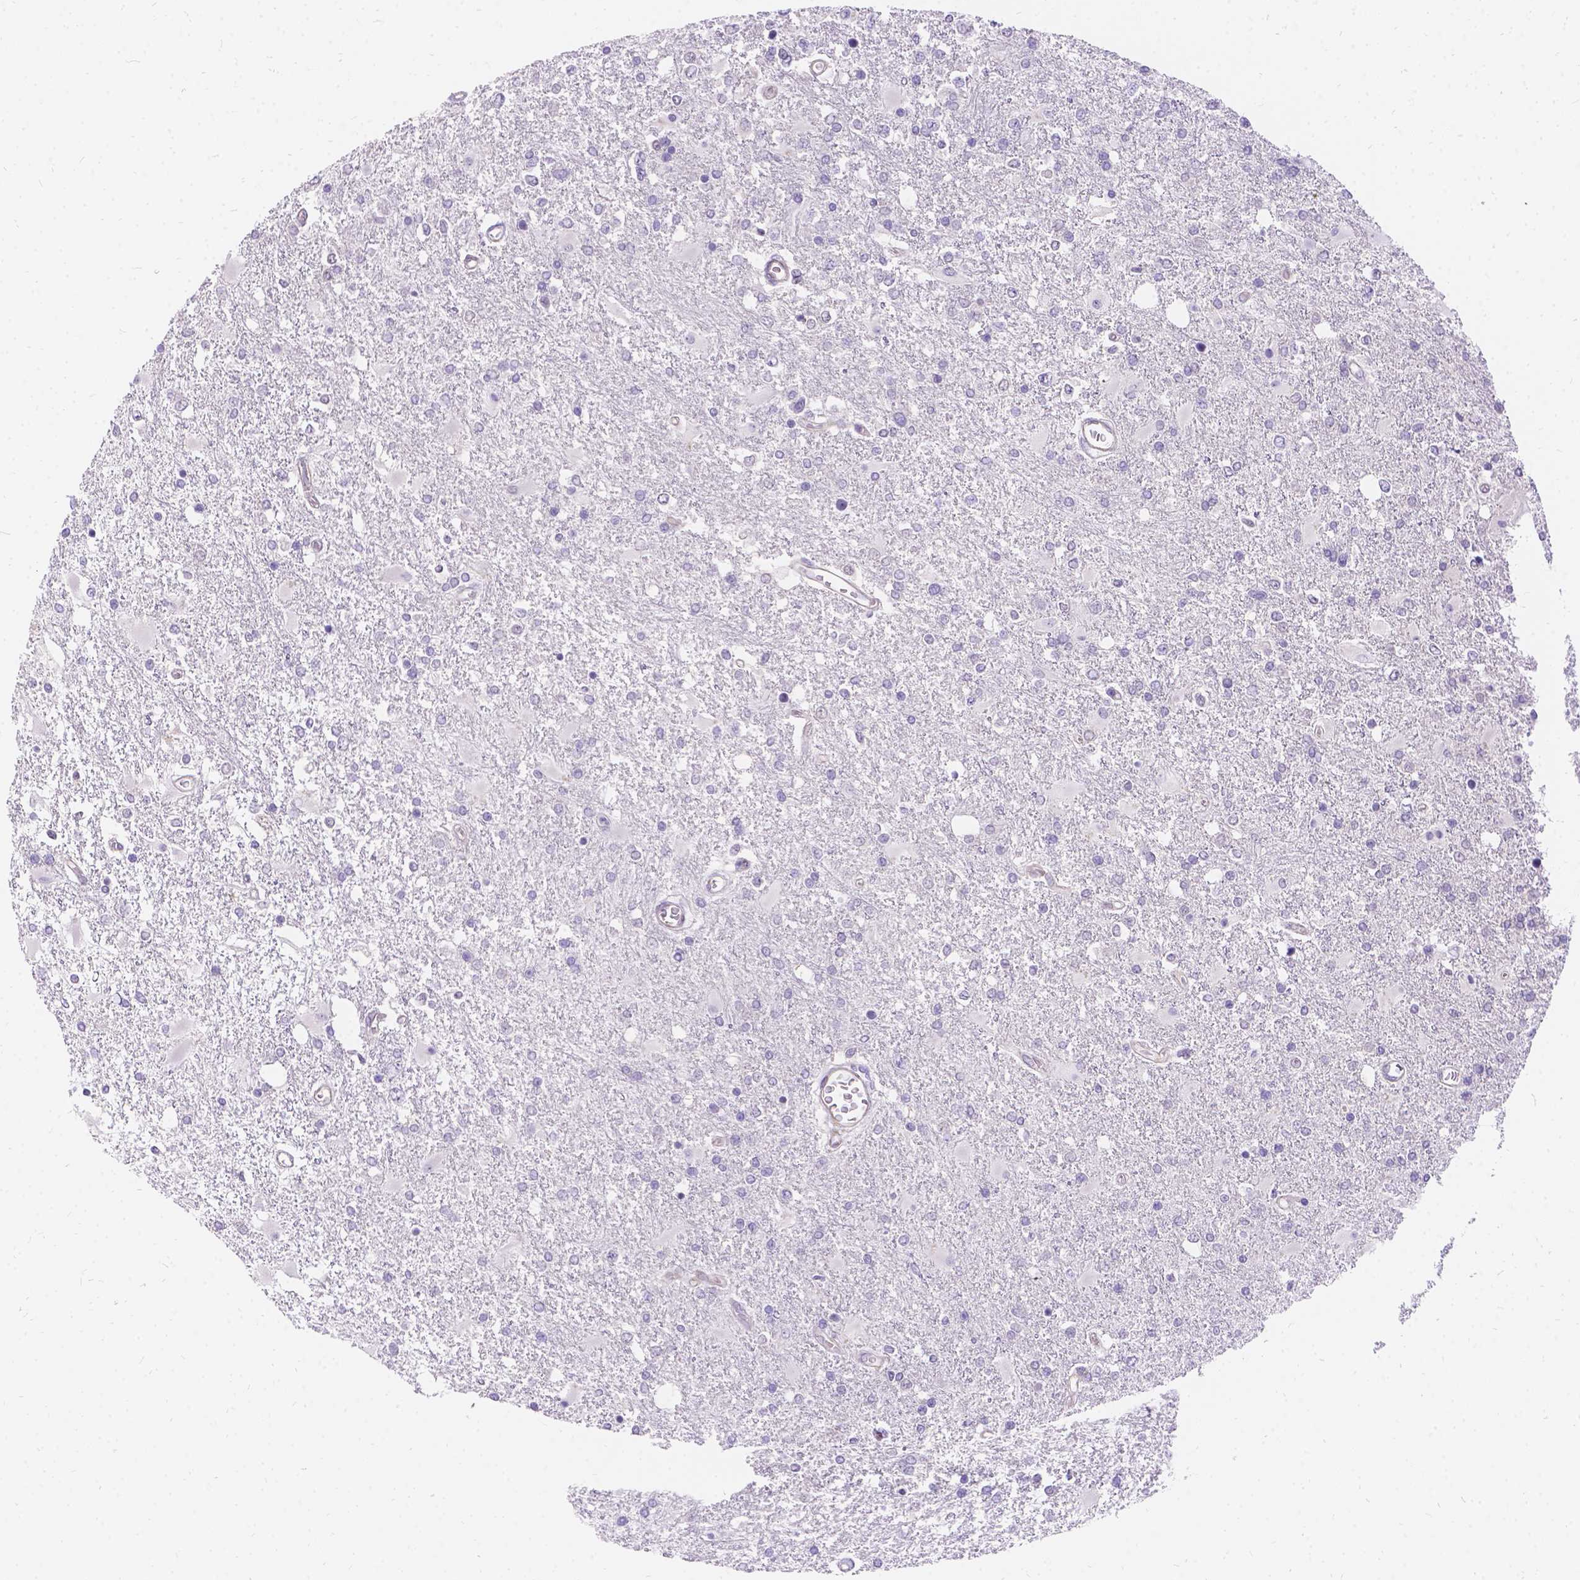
{"staining": {"intensity": "negative", "quantity": "none", "location": "none"}, "tissue": "glioma", "cell_type": "Tumor cells", "image_type": "cancer", "snomed": [{"axis": "morphology", "description": "Glioma, malignant, High grade"}, {"axis": "topography", "description": "Cerebral cortex"}], "caption": "This micrograph is of malignant high-grade glioma stained with IHC to label a protein in brown with the nuclei are counter-stained blue. There is no expression in tumor cells. Nuclei are stained in blue.", "gene": "PALS1", "patient": {"sex": "male", "age": 79}}